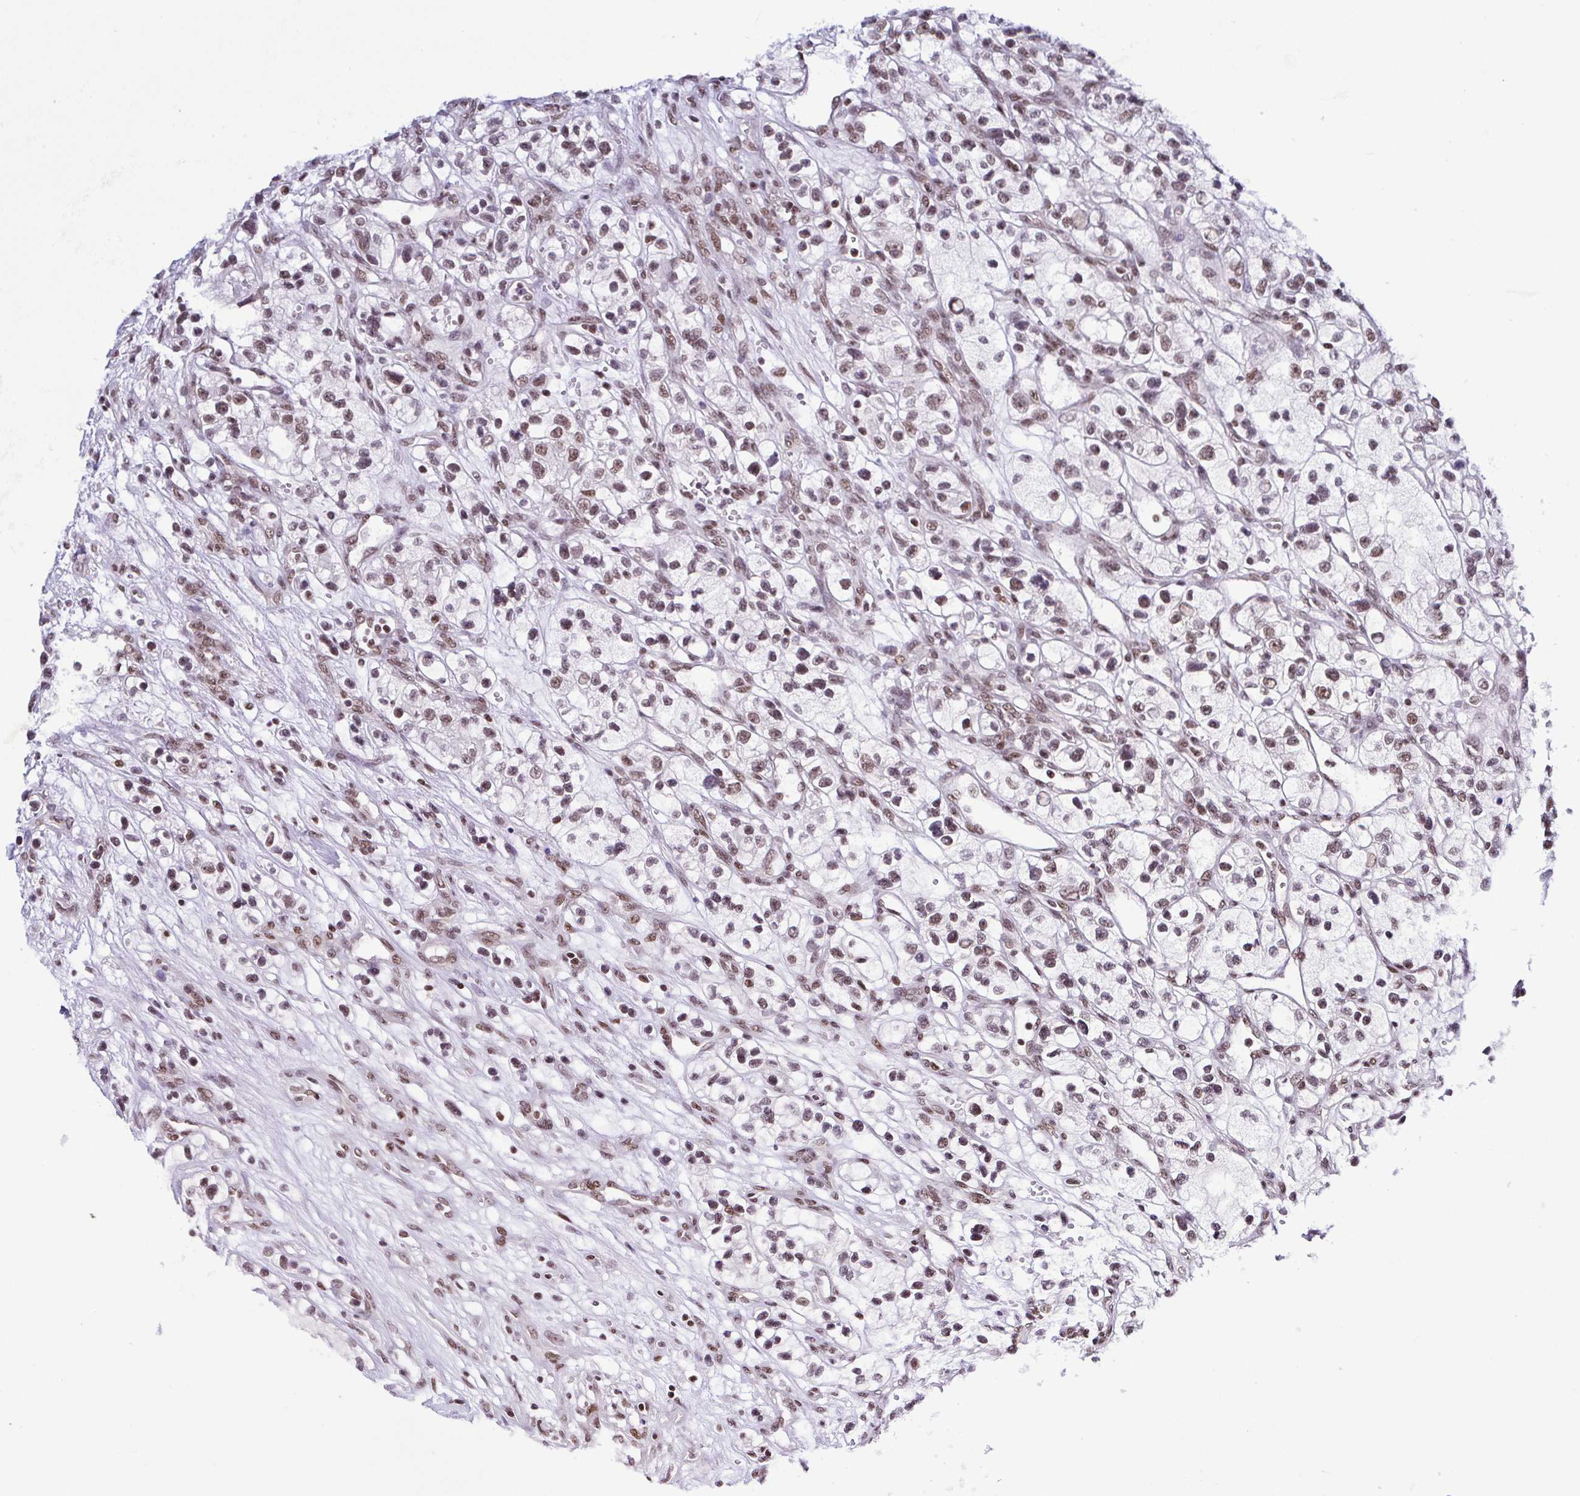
{"staining": {"intensity": "moderate", "quantity": ">75%", "location": "nuclear"}, "tissue": "renal cancer", "cell_type": "Tumor cells", "image_type": "cancer", "snomed": [{"axis": "morphology", "description": "Adenocarcinoma, NOS"}, {"axis": "topography", "description": "Kidney"}], "caption": "High-magnification brightfield microscopy of renal cancer stained with DAB (3,3'-diaminobenzidine) (brown) and counterstained with hematoxylin (blue). tumor cells exhibit moderate nuclear staining is seen in approximately>75% of cells.", "gene": "DR1", "patient": {"sex": "female", "age": 57}}